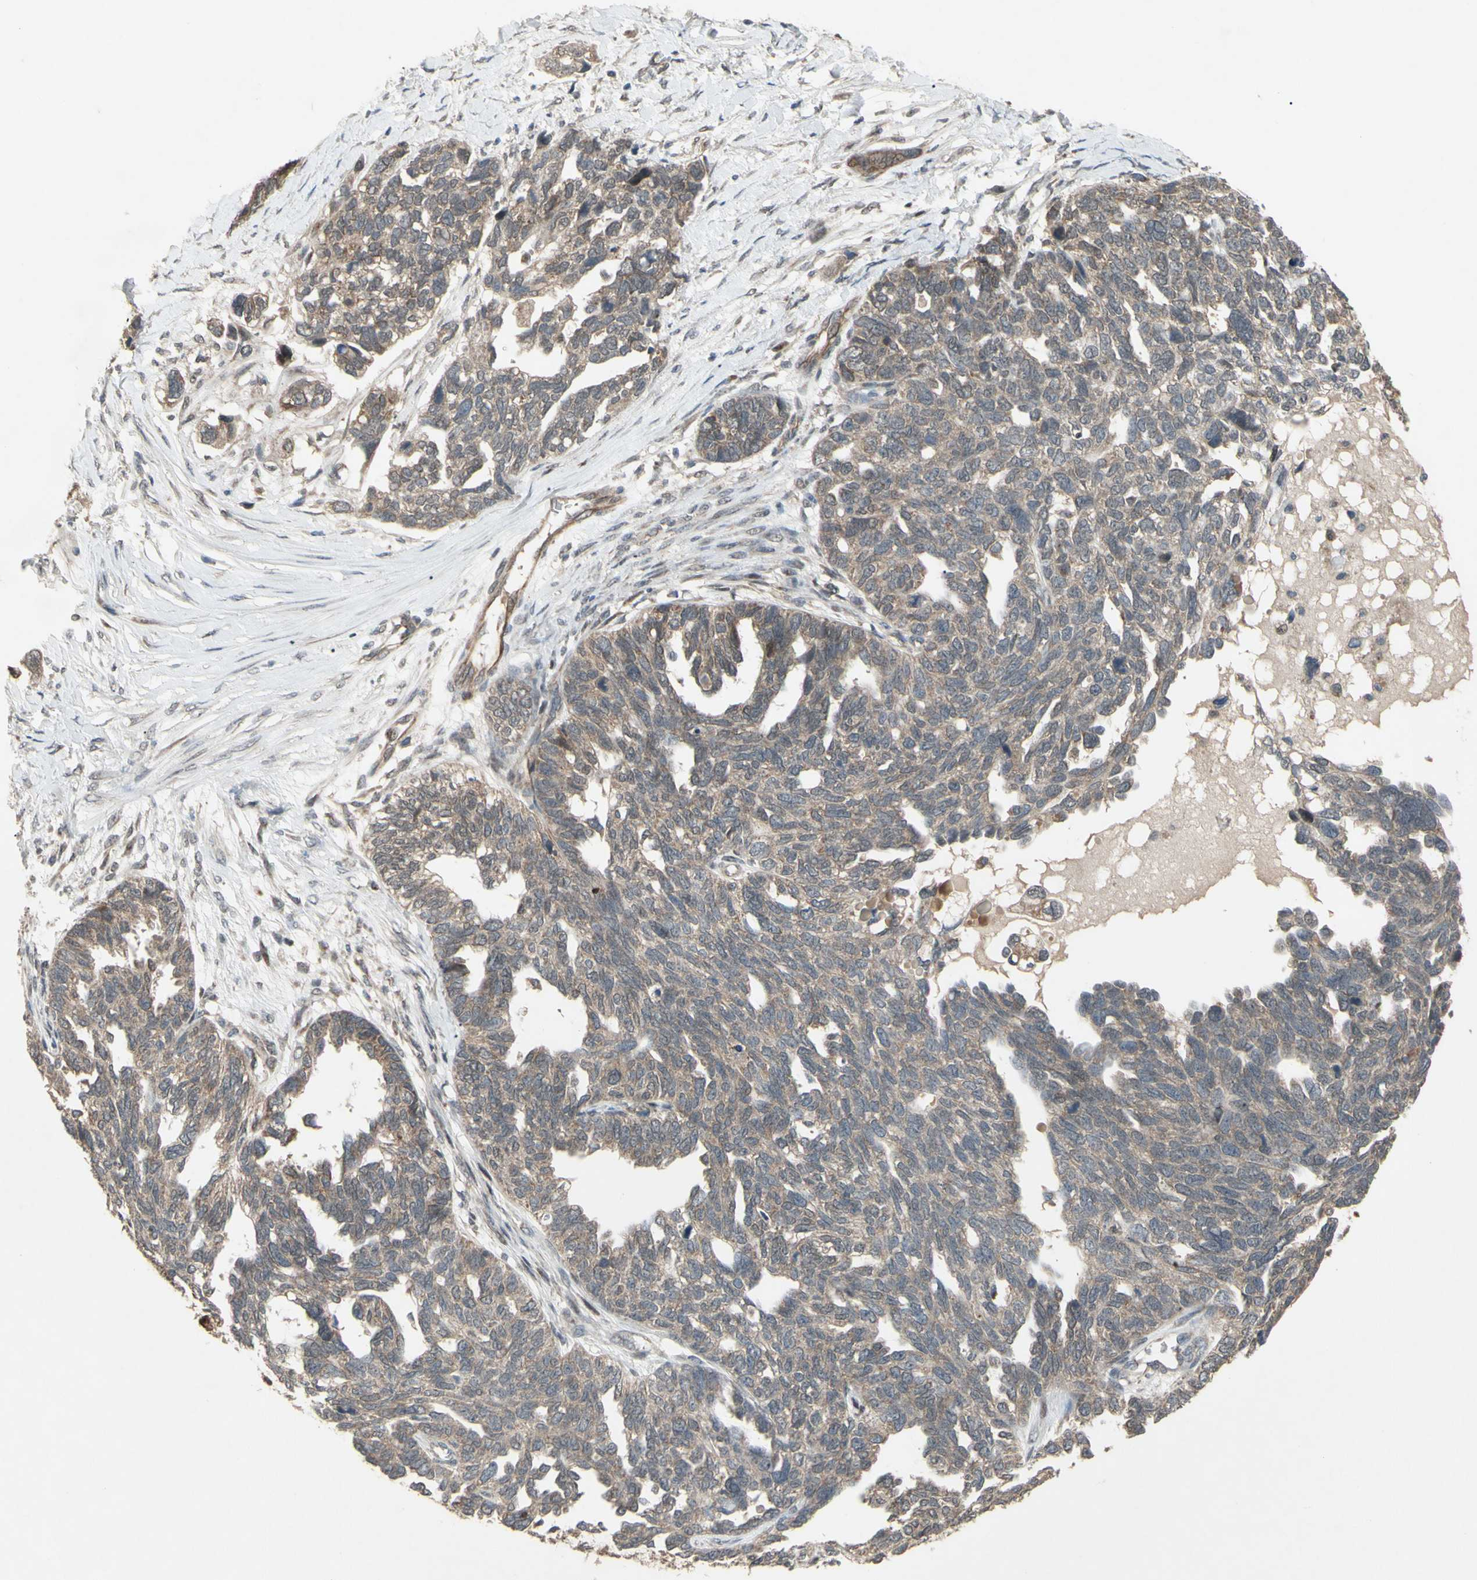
{"staining": {"intensity": "weak", "quantity": ">75%", "location": "cytoplasmic/membranous"}, "tissue": "ovarian cancer", "cell_type": "Tumor cells", "image_type": "cancer", "snomed": [{"axis": "morphology", "description": "Cystadenocarcinoma, serous, NOS"}, {"axis": "topography", "description": "Ovary"}], "caption": "Ovarian cancer stained for a protein shows weak cytoplasmic/membranous positivity in tumor cells.", "gene": "CD164", "patient": {"sex": "female", "age": 79}}